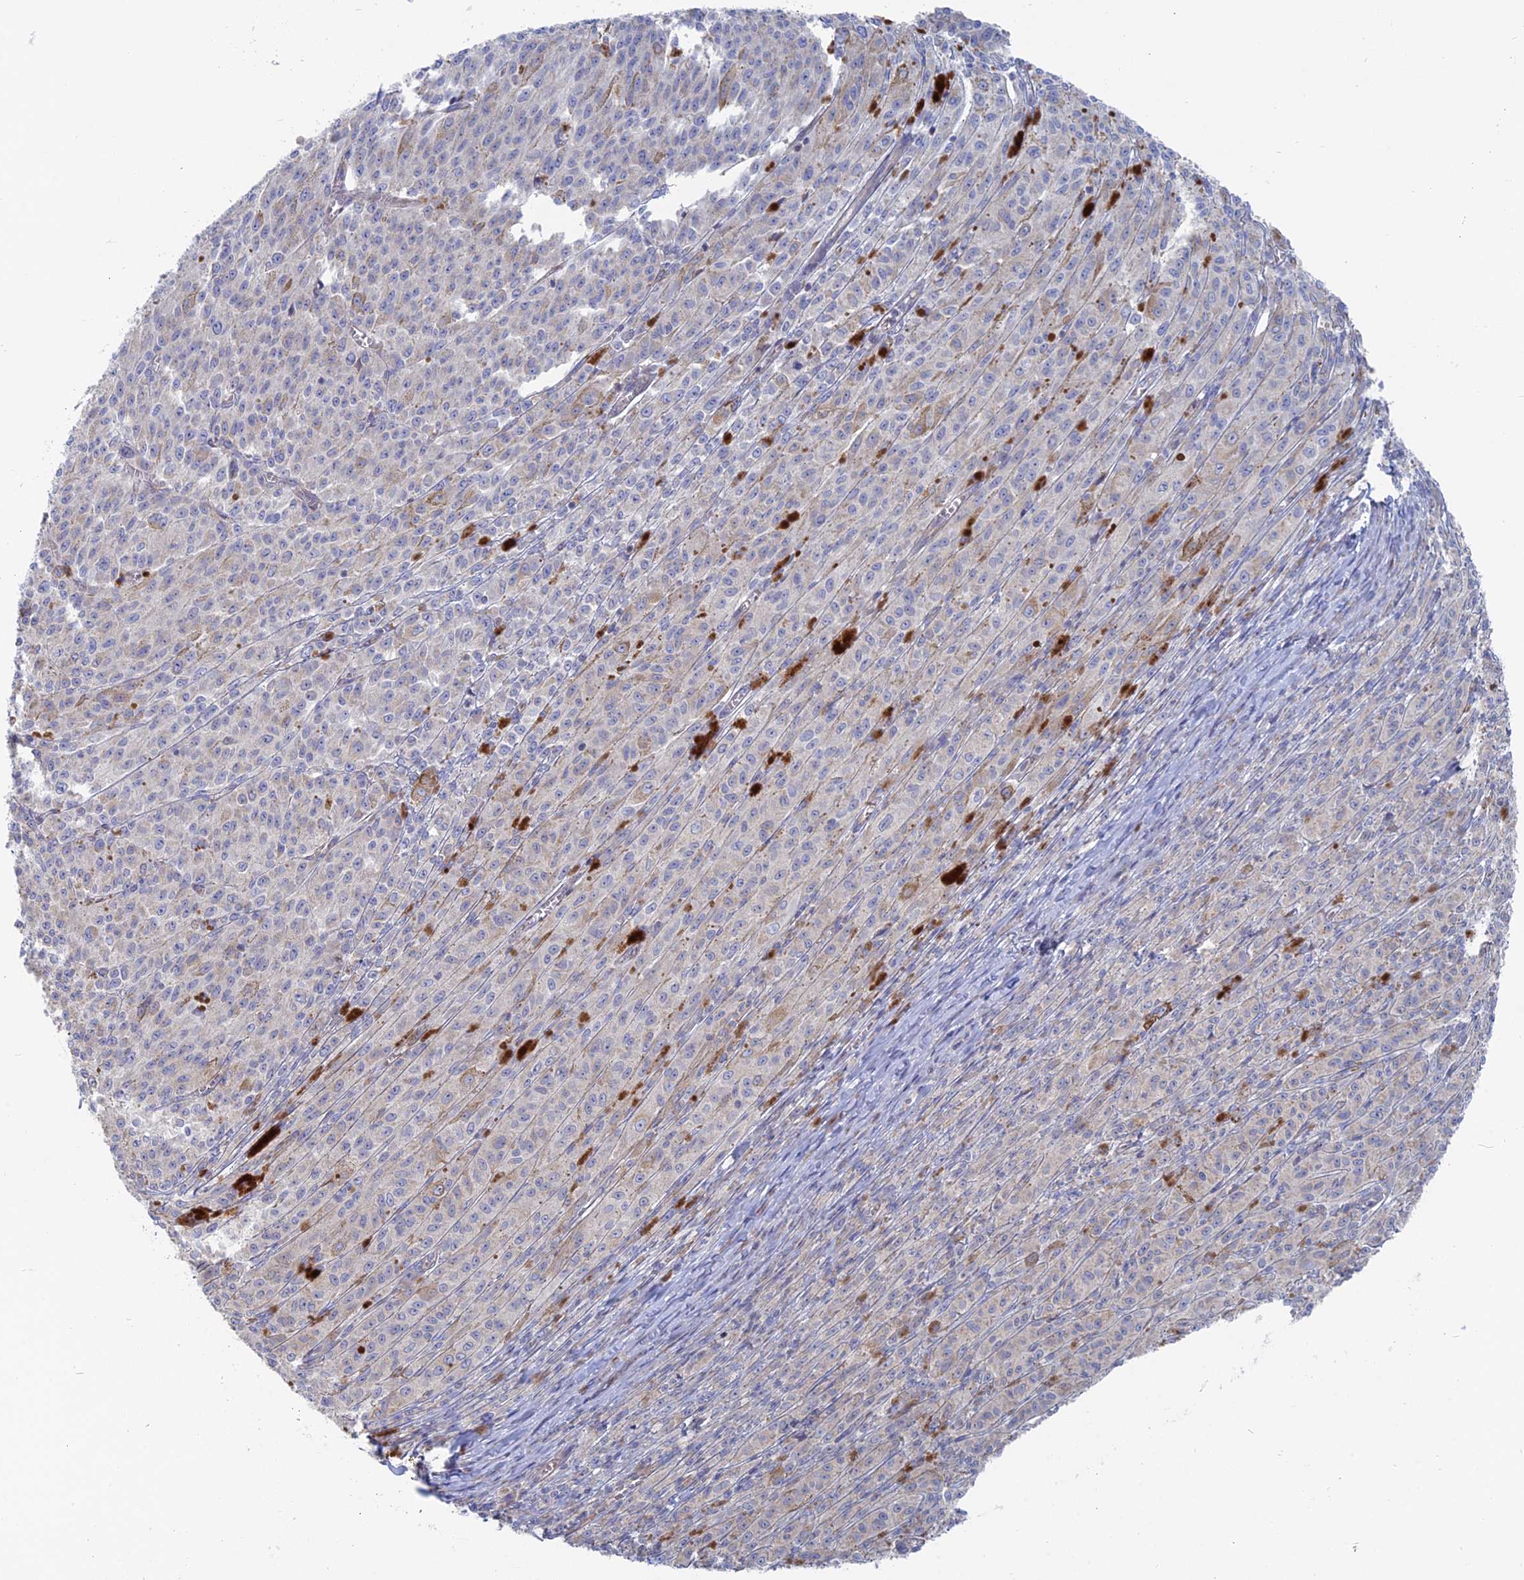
{"staining": {"intensity": "negative", "quantity": "none", "location": "none"}, "tissue": "melanoma", "cell_type": "Tumor cells", "image_type": "cancer", "snomed": [{"axis": "morphology", "description": "Malignant melanoma, NOS"}, {"axis": "topography", "description": "Skin"}], "caption": "Malignant melanoma was stained to show a protein in brown. There is no significant positivity in tumor cells.", "gene": "TBC1D30", "patient": {"sex": "female", "age": 52}}